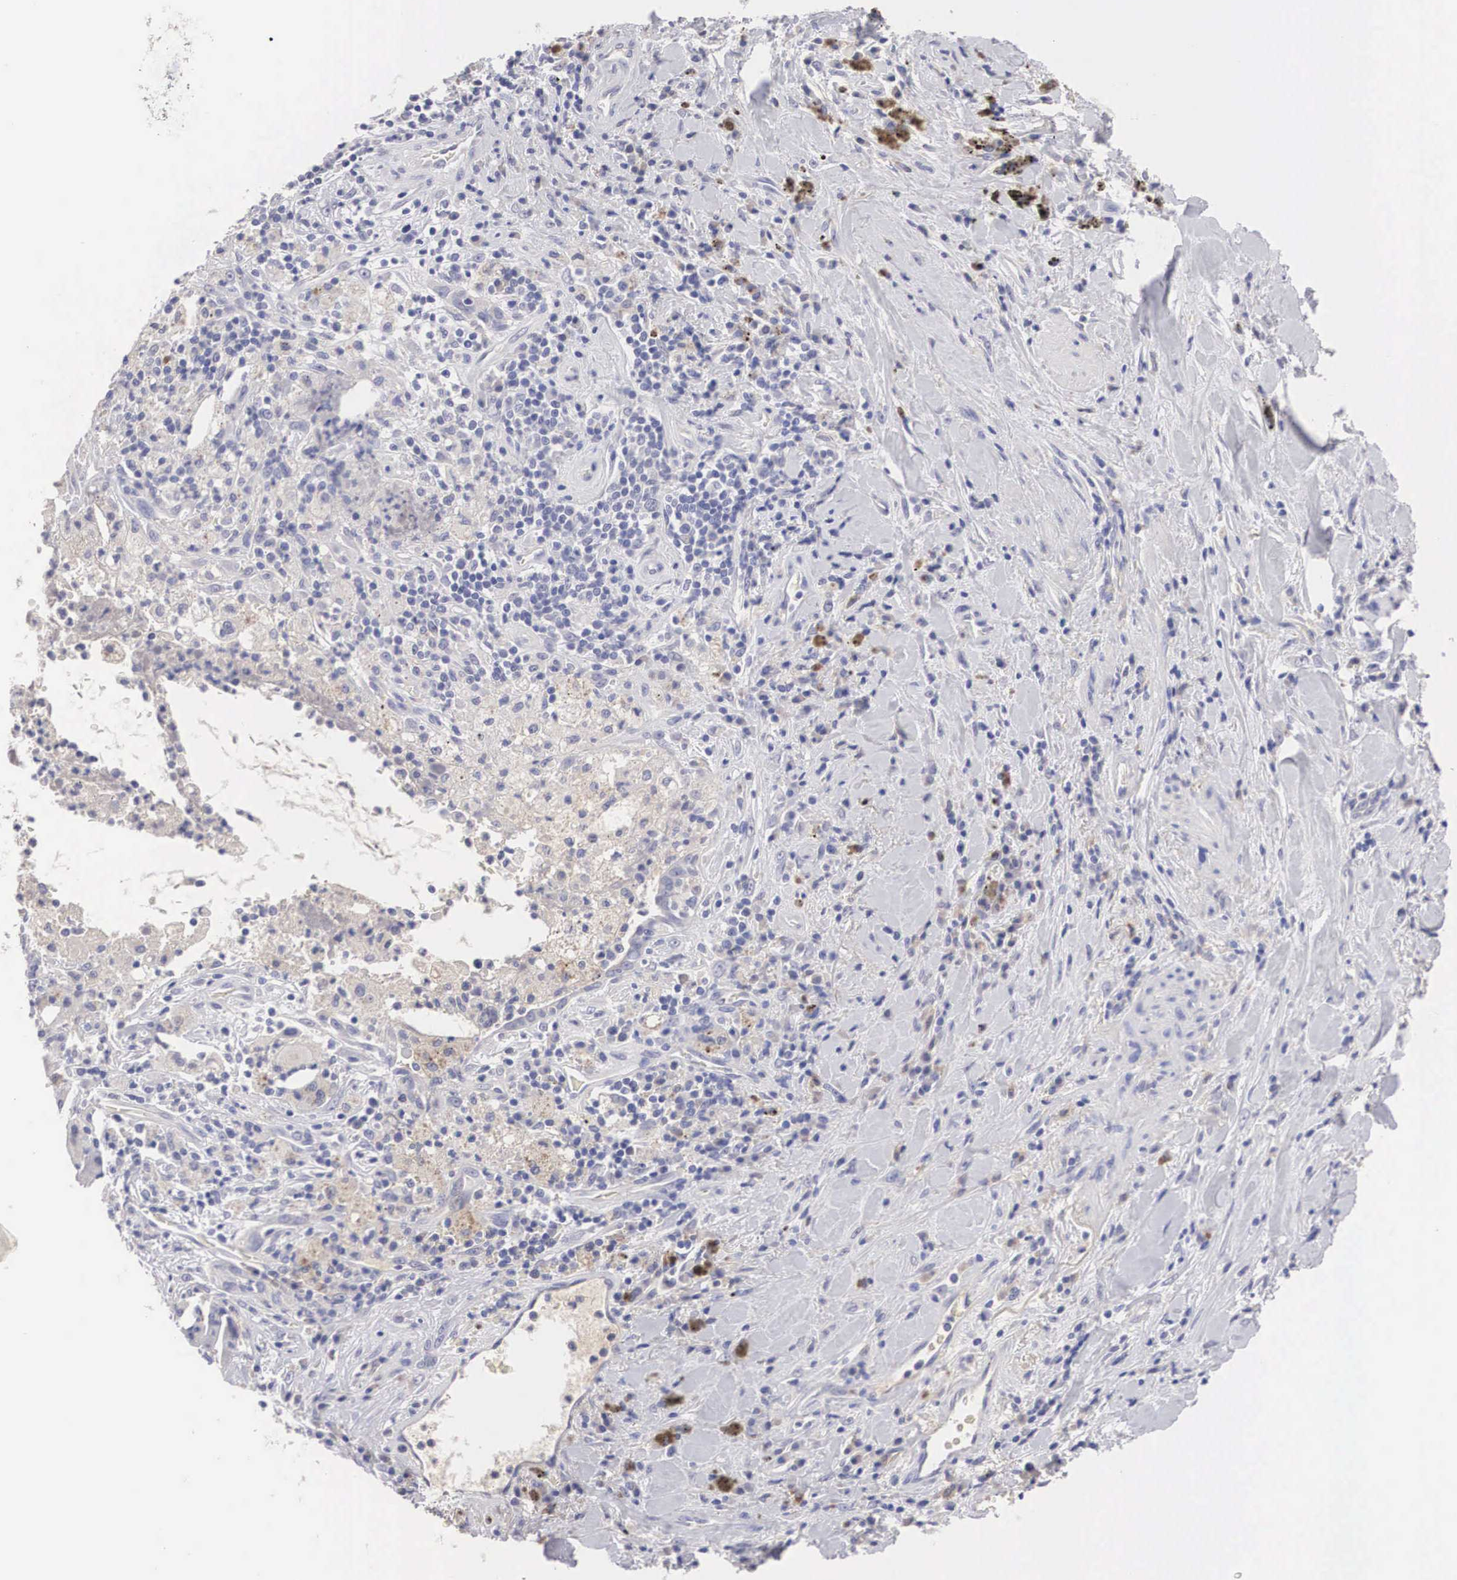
{"staining": {"intensity": "negative", "quantity": "none", "location": "none"}, "tissue": "lung cancer", "cell_type": "Tumor cells", "image_type": "cancer", "snomed": [{"axis": "morphology", "description": "Squamous cell carcinoma, NOS"}, {"axis": "topography", "description": "Lung"}], "caption": "Tumor cells show no significant protein expression in lung cancer (squamous cell carcinoma).", "gene": "ABHD4", "patient": {"sex": "male", "age": 64}}